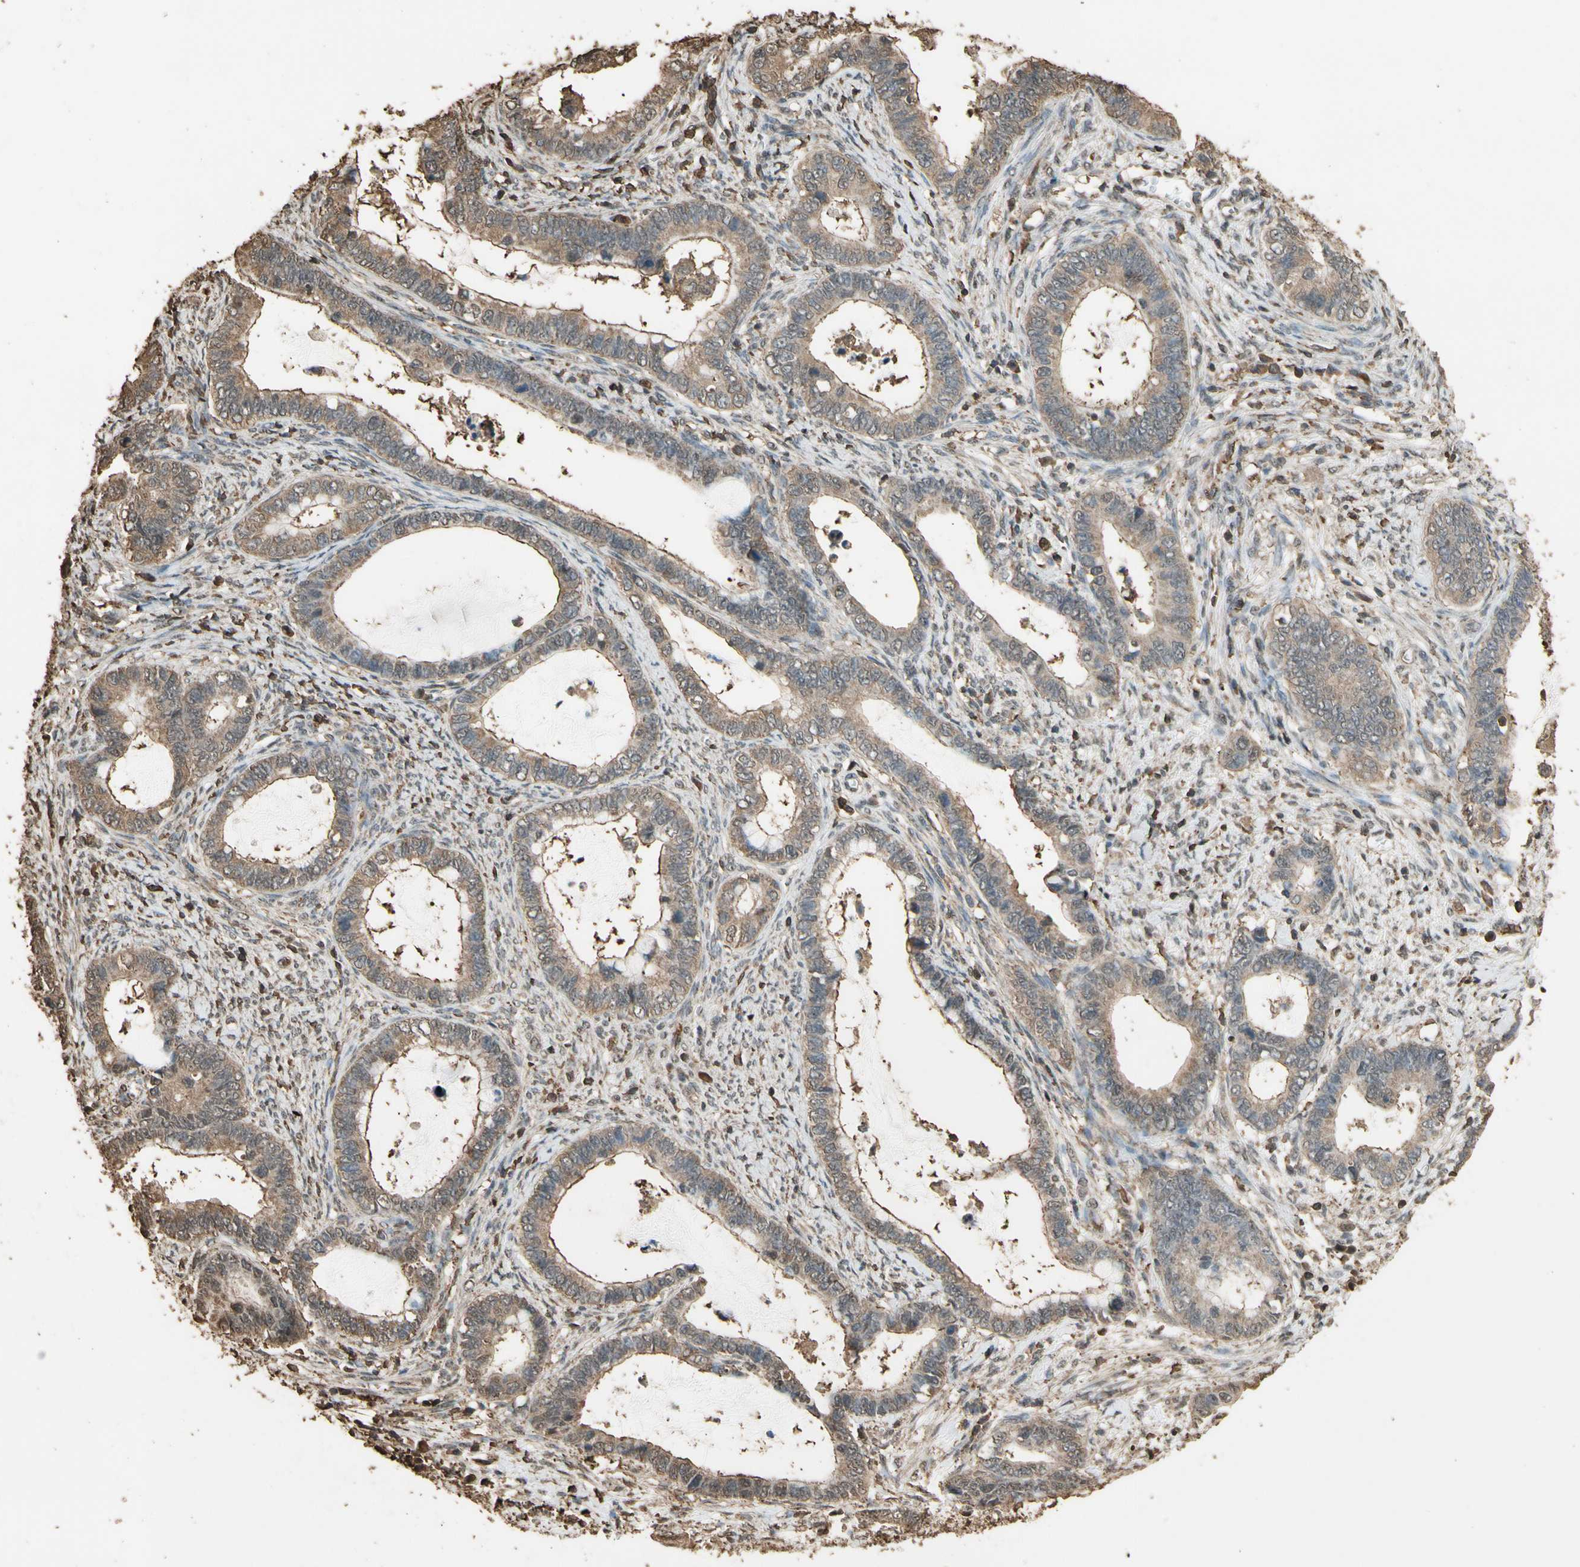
{"staining": {"intensity": "moderate", "quantity": ">75%", "location": "cytoplasmic/membranous"}, "tissue": "cervical cancer", "cell_type": "Tumor cells", "image_type": "cancer", "snomed": [{"axis": "morphology", "description": "Adenocarcinoma, NOS"}, {"axis": "topography", "description": "Cervix"}], "caption": "Protein staining exhibits moderate cytoplasmic/membranous positivity in about >75% of tumor cells in cervical adenocarcinoma. (Brightfield microscopy of DAB IHC at high magnification).", "gene": "TNFSF13B", "patient": {"sex": "female", "age": 44}}